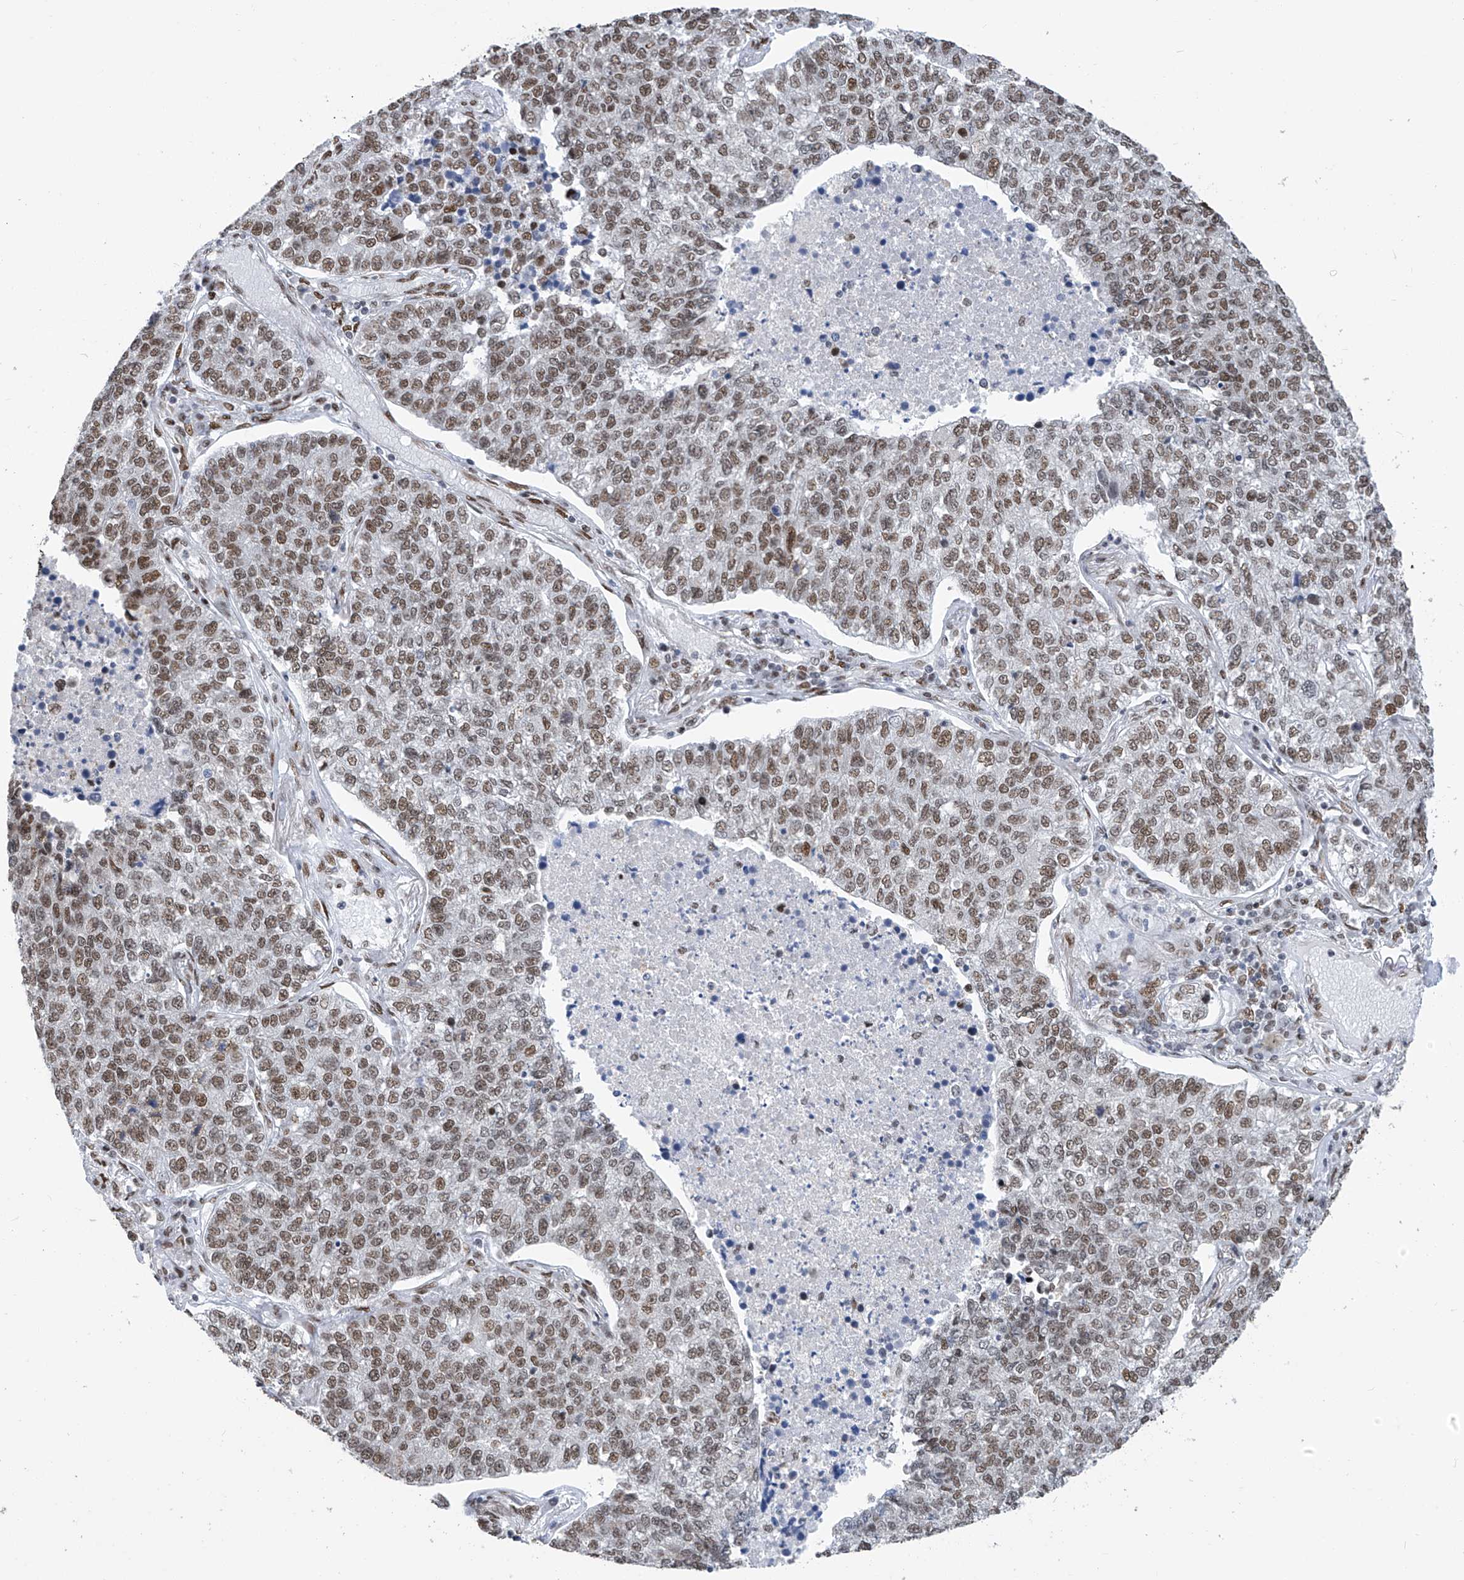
{"staining": {"intensity": "moderate", "quantity": ">75%", "location": "nuclear"}, "tissue": "lung cancer", "cell_type": "Tumor cells", "image_type": "cancer", "snomed": [{"axis": "morphology", "description": "Adenocarcinoma, NOS"}, {"axis": "topography", "description": "Lung"}], "caption": "Immunohistochemistry image of human lung adenocarcinoma stained for a protein (brown), which shows medium levels of moderate nuclear positivity in about >75% of tumor cells.", "gene": "KHSRP", "patient": {"sex": "male", "age": 49}}